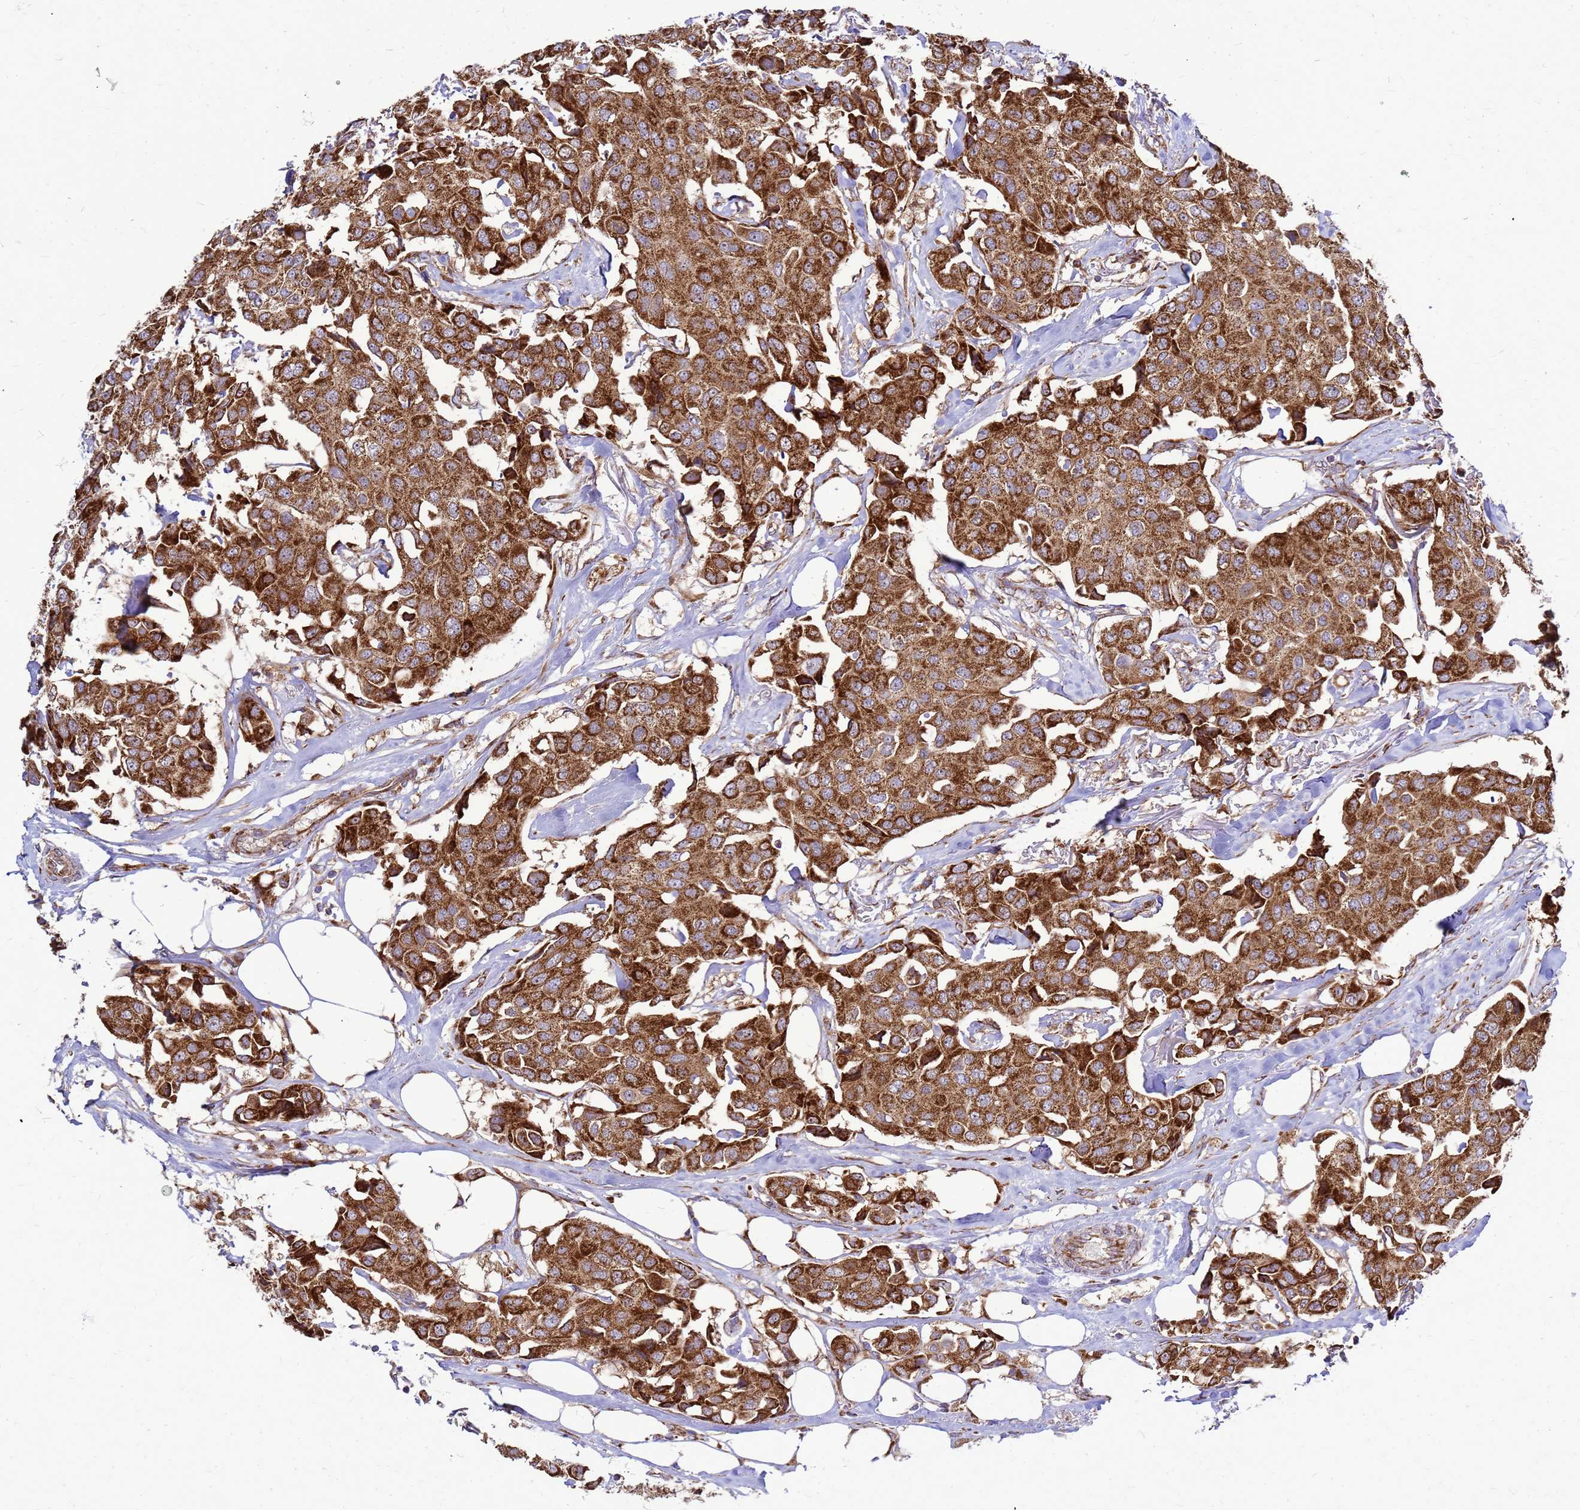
{"staining": {"intensity": "strong", "quantity": ">75%", "location": "cytoplasmic/membranous"}, "tissue": "breast cancer", "cell_type": "Tumor cells", "image_type": "cancer", "snomed": [{"axis": "morphology", "description": "Duct carcinoma"}, {"axis": "topography", "description": "Breast"}], "caption": "Immunohistochemistry (IHC) photomicrograph of invasive ductal carcinoma (breast) stained for a protein (brown), which displays high levels of strong cytoplasmic/membranous positivity in about >75% of tumor cells.", "gene": "FSTL4", "patient": {"sex": "female", "age": 80}}